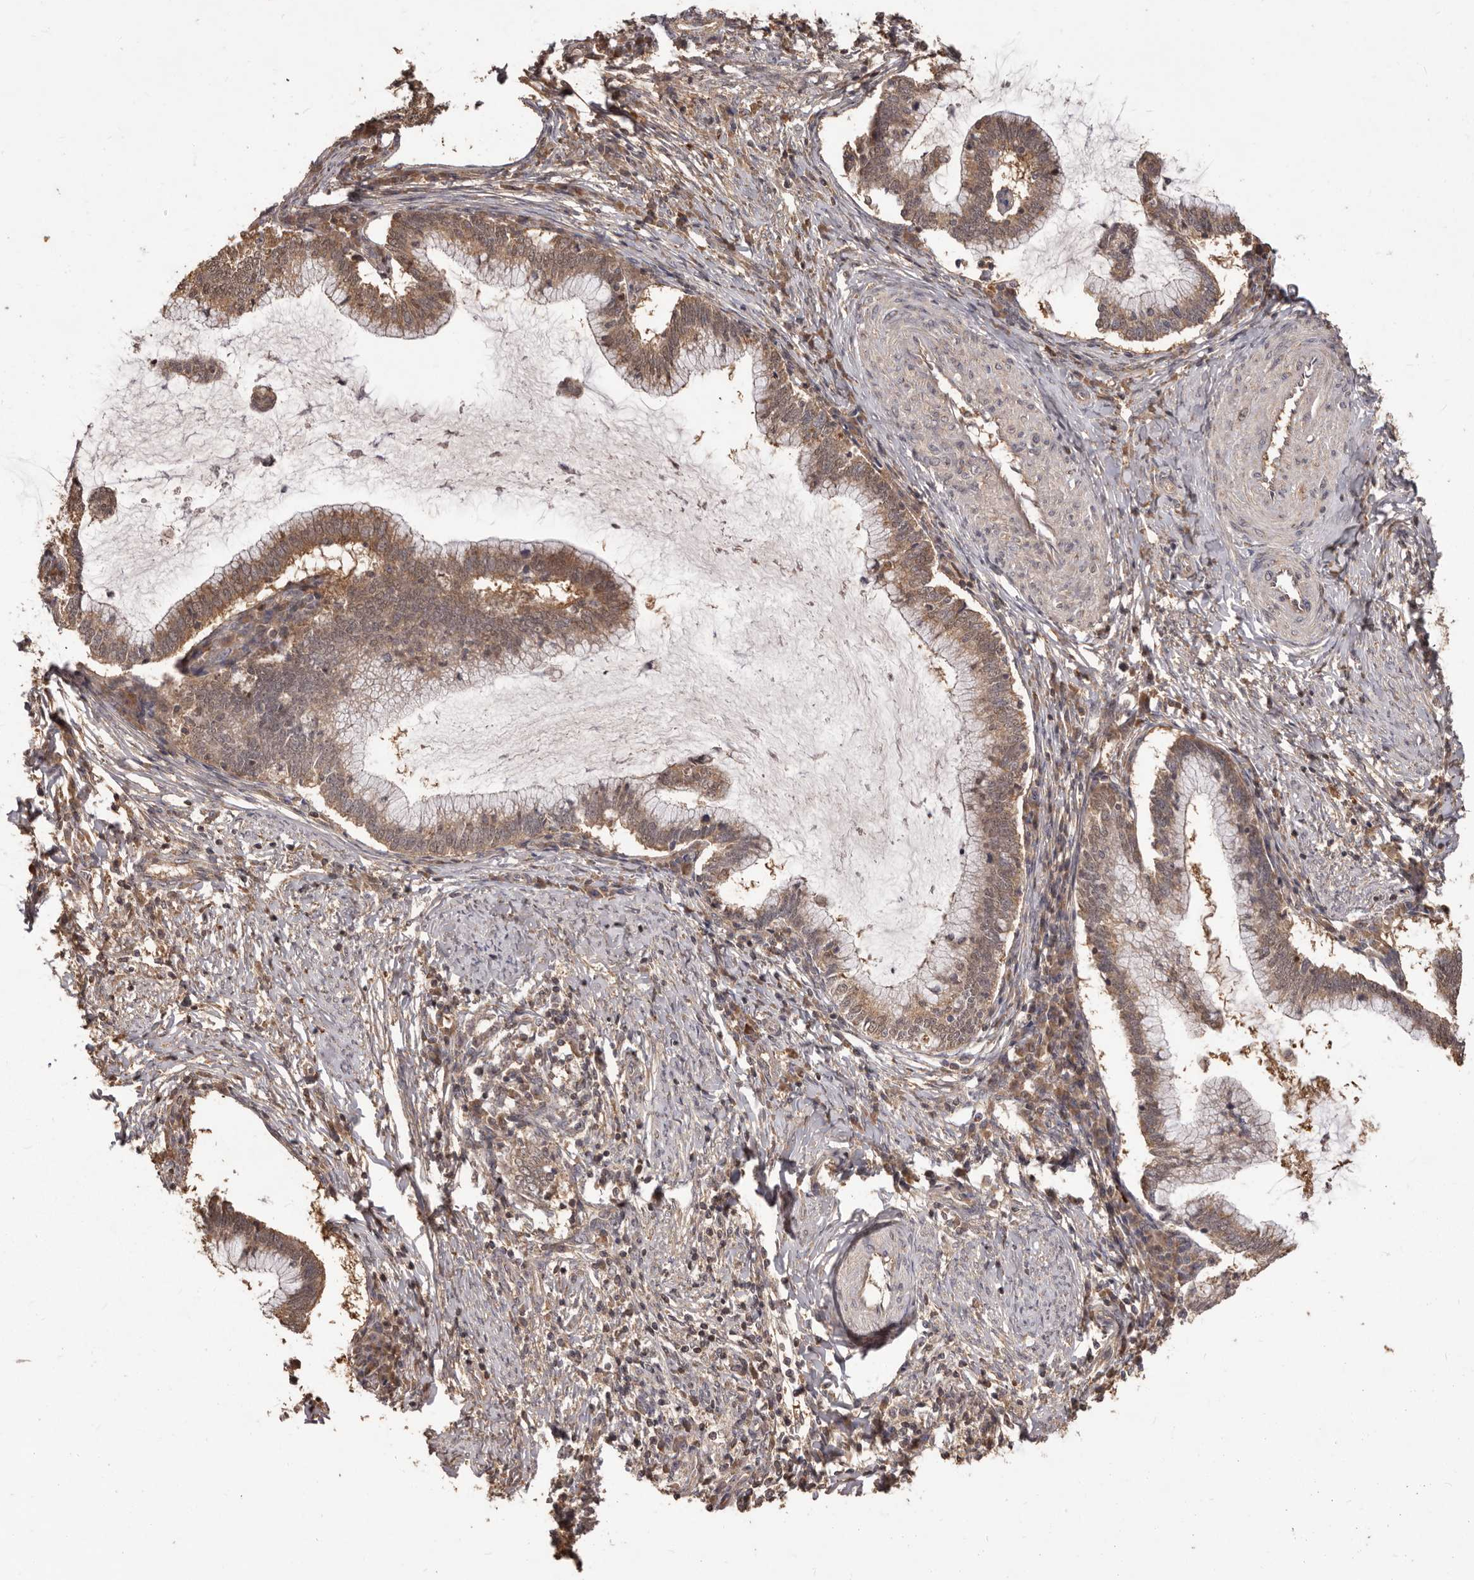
{"staining": {"intensity": "moderate", "quantity": ">75%", "location": "cytoplasmic/membranous"}, "tissue": "cervical cancer", "cell_type": "Tumor cells", "image_type": "cancer", "snomed": [{"axis": "morphology", "description": "Adenocarcinoma, NOS"}, {"axis": "topography", "description": "Cervix"}], "caption": "Cervical cancer (adenocarcinoma) was stained to show a protein in brown. There is medium levels of moderate cytoplasmic/membranous positivity in approximately >75% of tumor cells.", "gene": "MTO1", "patient": {"sex": "female", "age": 36}}